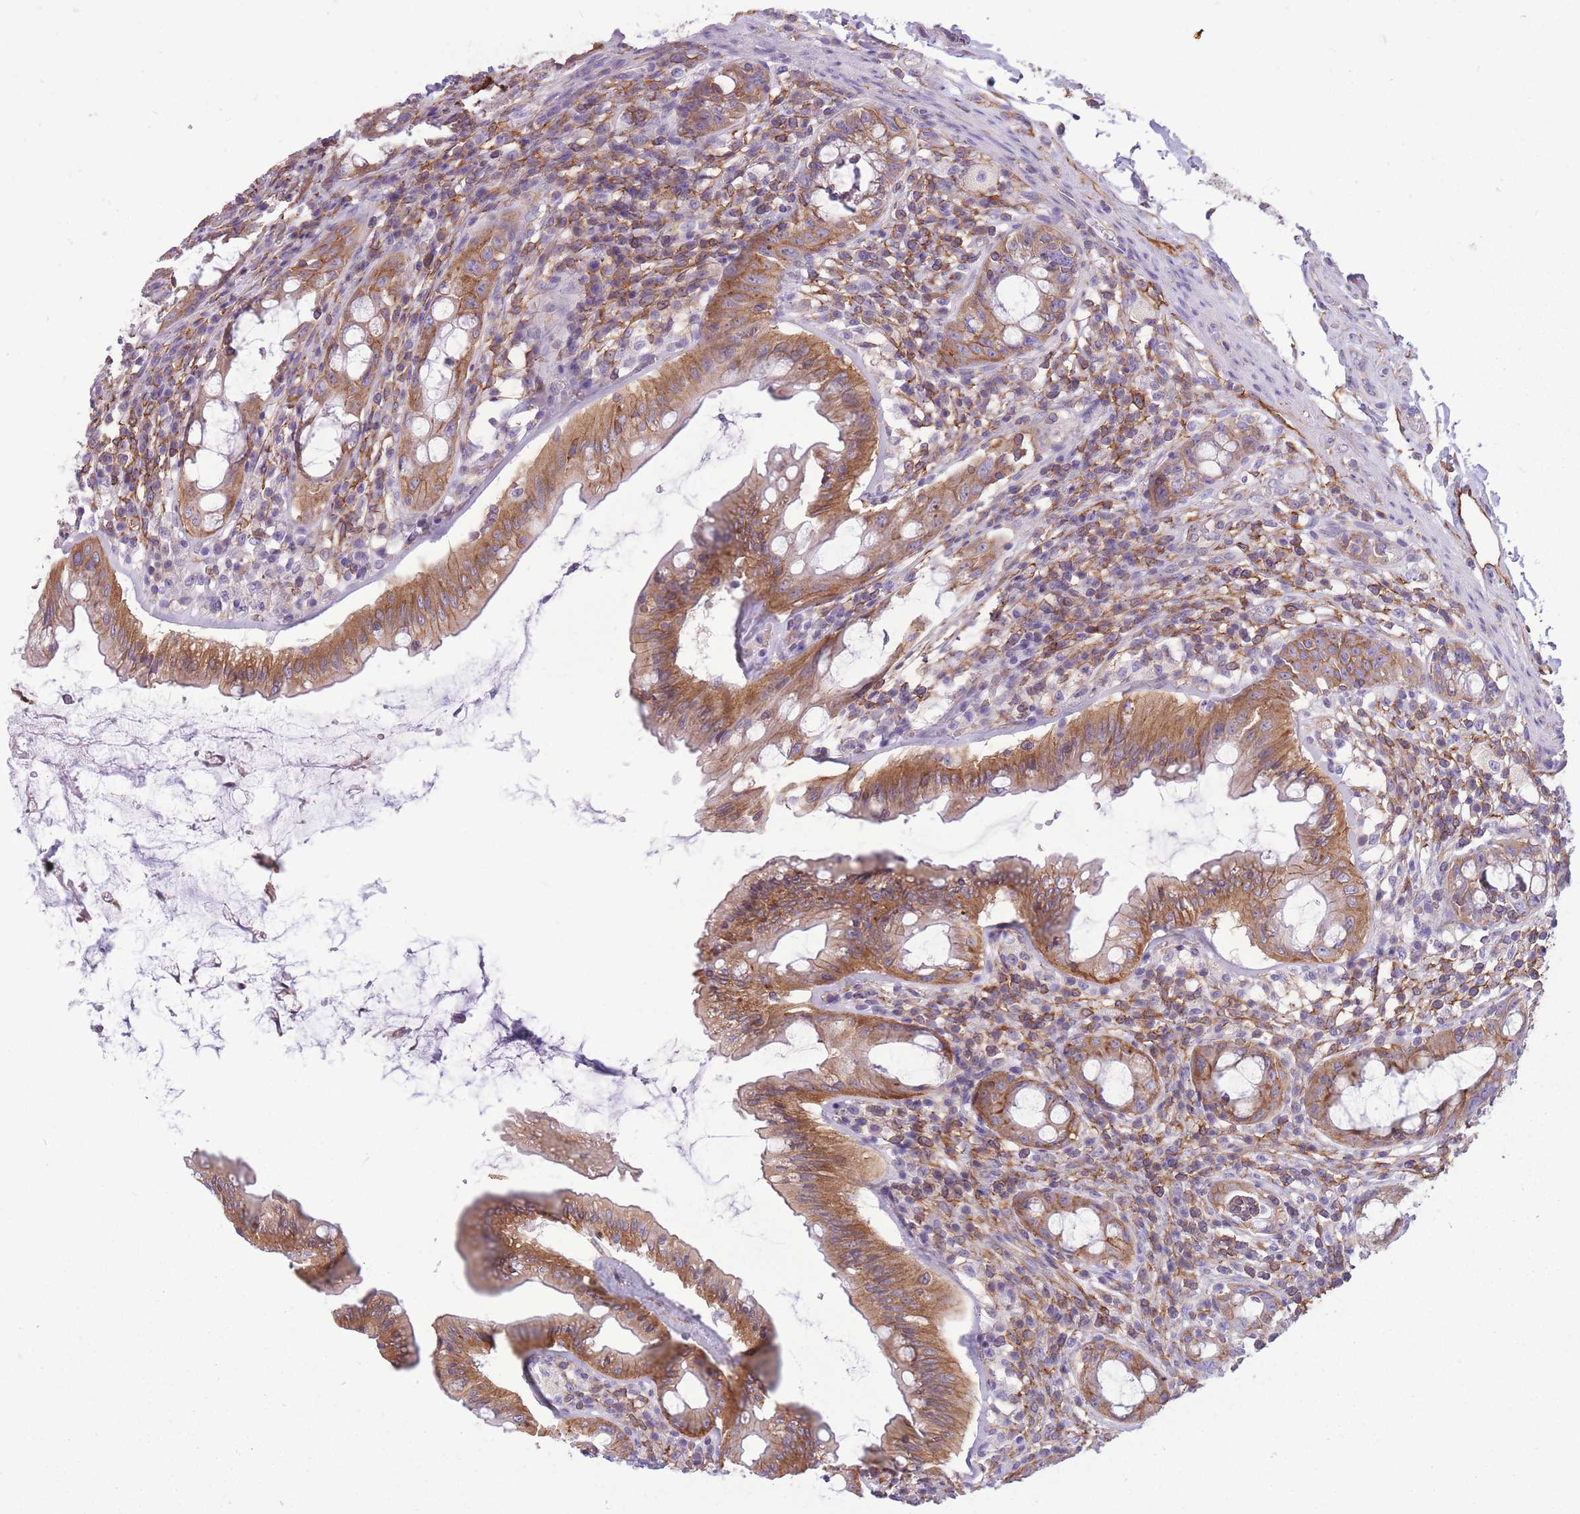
{"staining": {"intensity": "strong", "quantity": ">75%", "location": "cytoplasmic/membranous"}, "tissue": "rectum", "cell_type": "Glandular cells", "image_type": "normal", "snomed": [{"axis": "morphology", "description": "Normal tissue, NOS"}, {"axis": "topography", "description": "Rectum"}], "caption": "Glandular cells exhibit high levels of strong cytoplasmic/membranous expression in approximately >75% of cells in benign rectum.", "gene": "ADD1", "patient": {"sex": "female", "age": 57}}